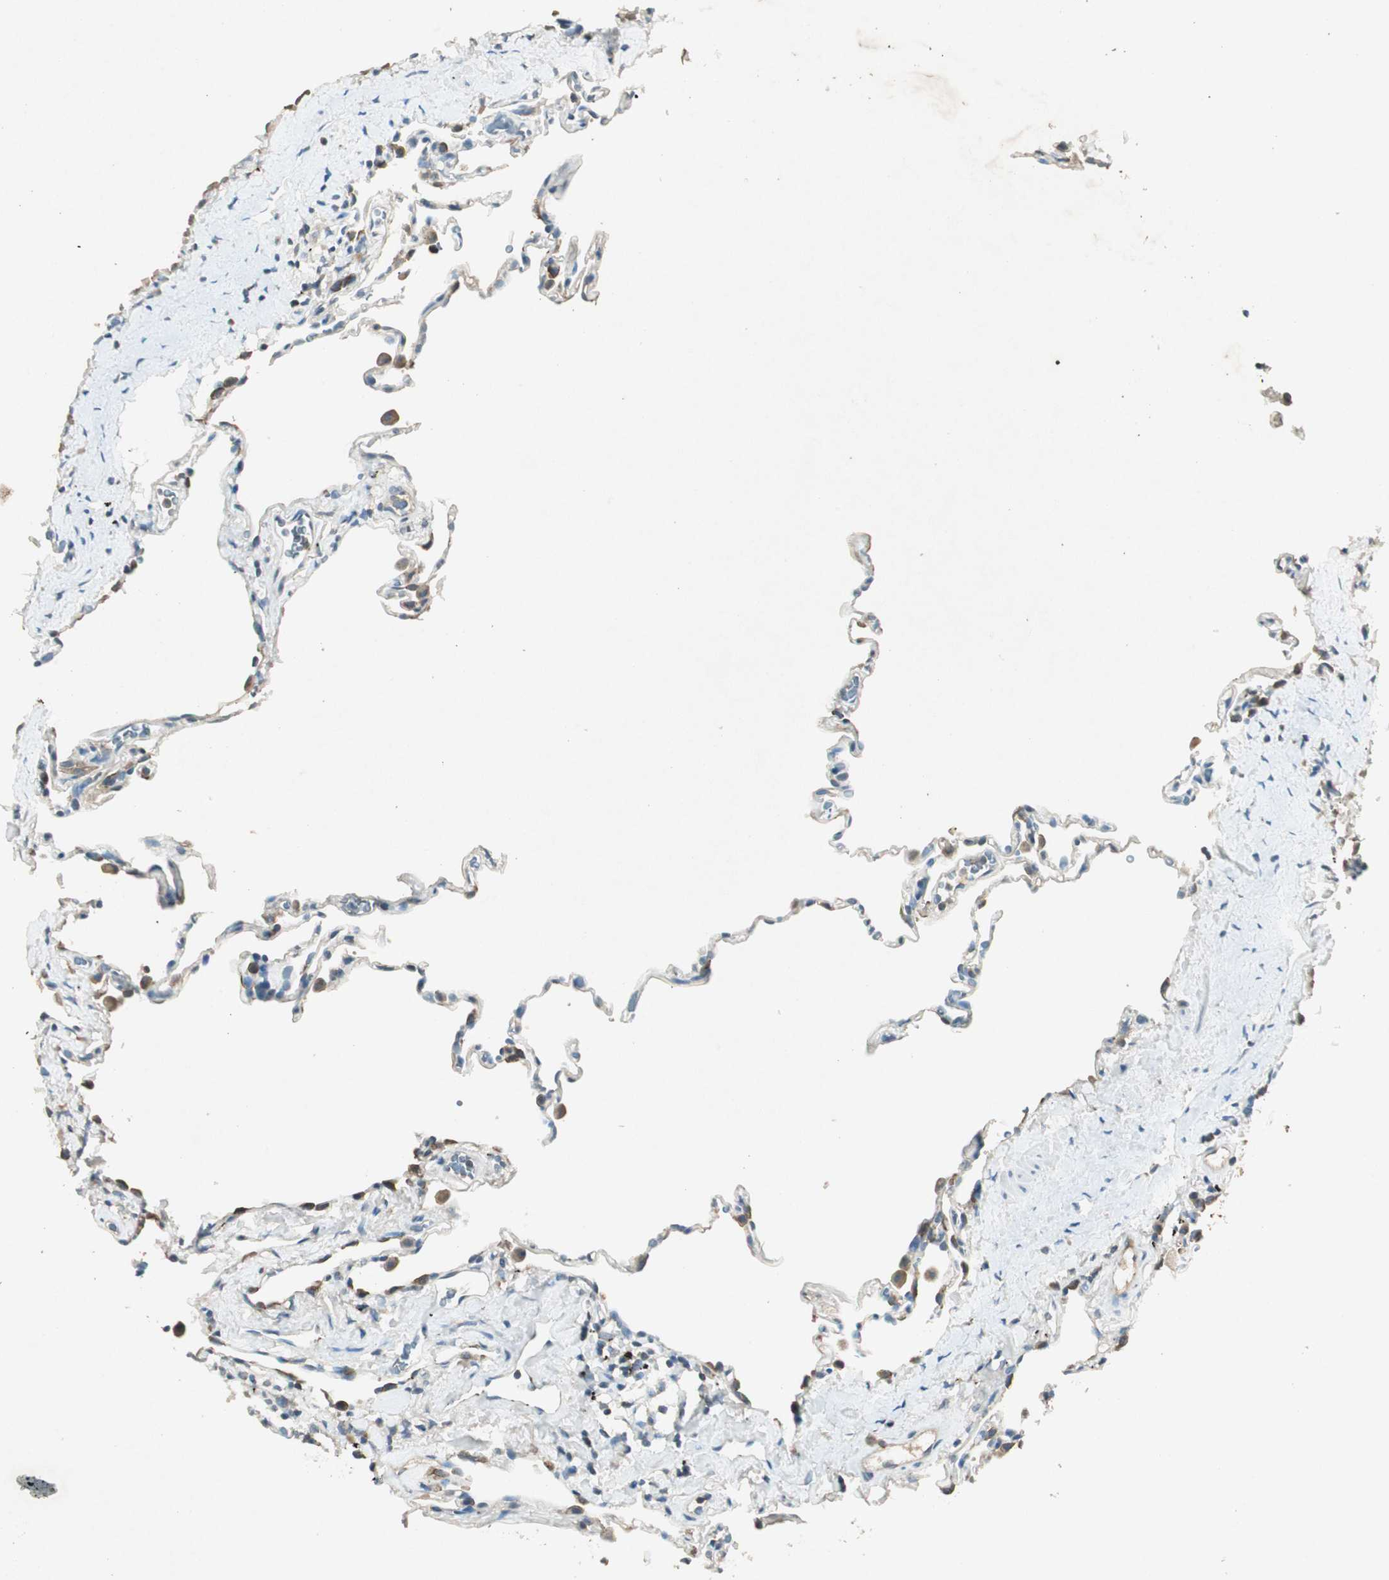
{"staining": {"intensity": "moderate", "quantity": "<25%", "location": "cytoplasmic/membranous"}, "tissue": "lung", "cell_type": "Alveolar cells", "image_type": "normal", "snomed": [{"axis": "morphology", "description": "Normal tissue, NOS"}, {"axis": "topography", "description": "Lung"}], "caption": "IHC micrograph of unremarkable lung: lung stained using immunohistochemistry exhibits low levels of moderate protein expression localized specifically in the cytoplasmic/membranous of alveolar cells, appearing as a cytoplasmic/membranous brown color.", "gene": "NKAIN1", "patient": {"sex": "male", "age": 59}}